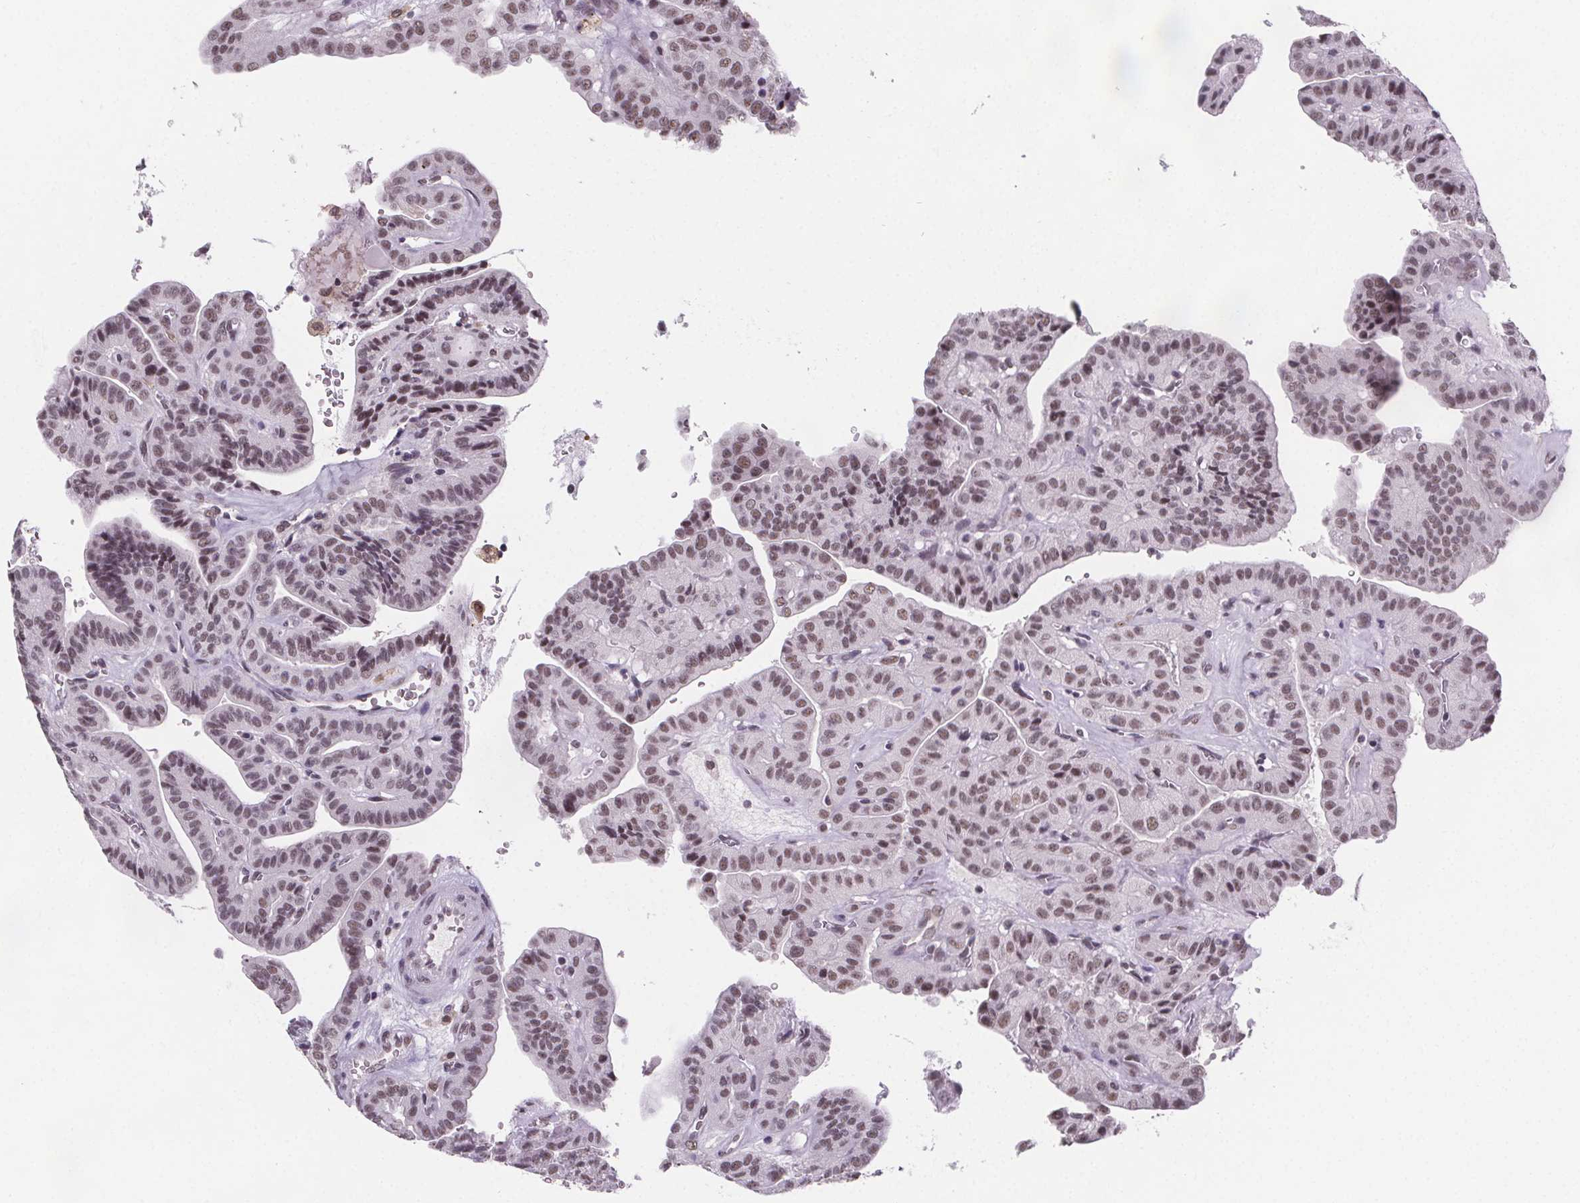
{"staining": {"intensity": "weak", "quantity": ">75%", "location": "nuclear"}, "tissue": "thyroid cancer", "cell_type": "Tumor cells", "image_type": "cancer", "snomed": [{"axis": "morphology", "description": "Papillary adenocarcinoma, NOS"}, {"axis": "topography", "description": "Thyroid gland"}], "caption": "Immunohistochemistry (IHC) histopathology image of papillary adenocarcinoma (thyroid) stained for a protein (brown), which demonstrates low levels of weak nuclear positivity in about >75% of tumor cells.", "gene": "ZNF572", "patient": {"sex": "male", "age": 52}}